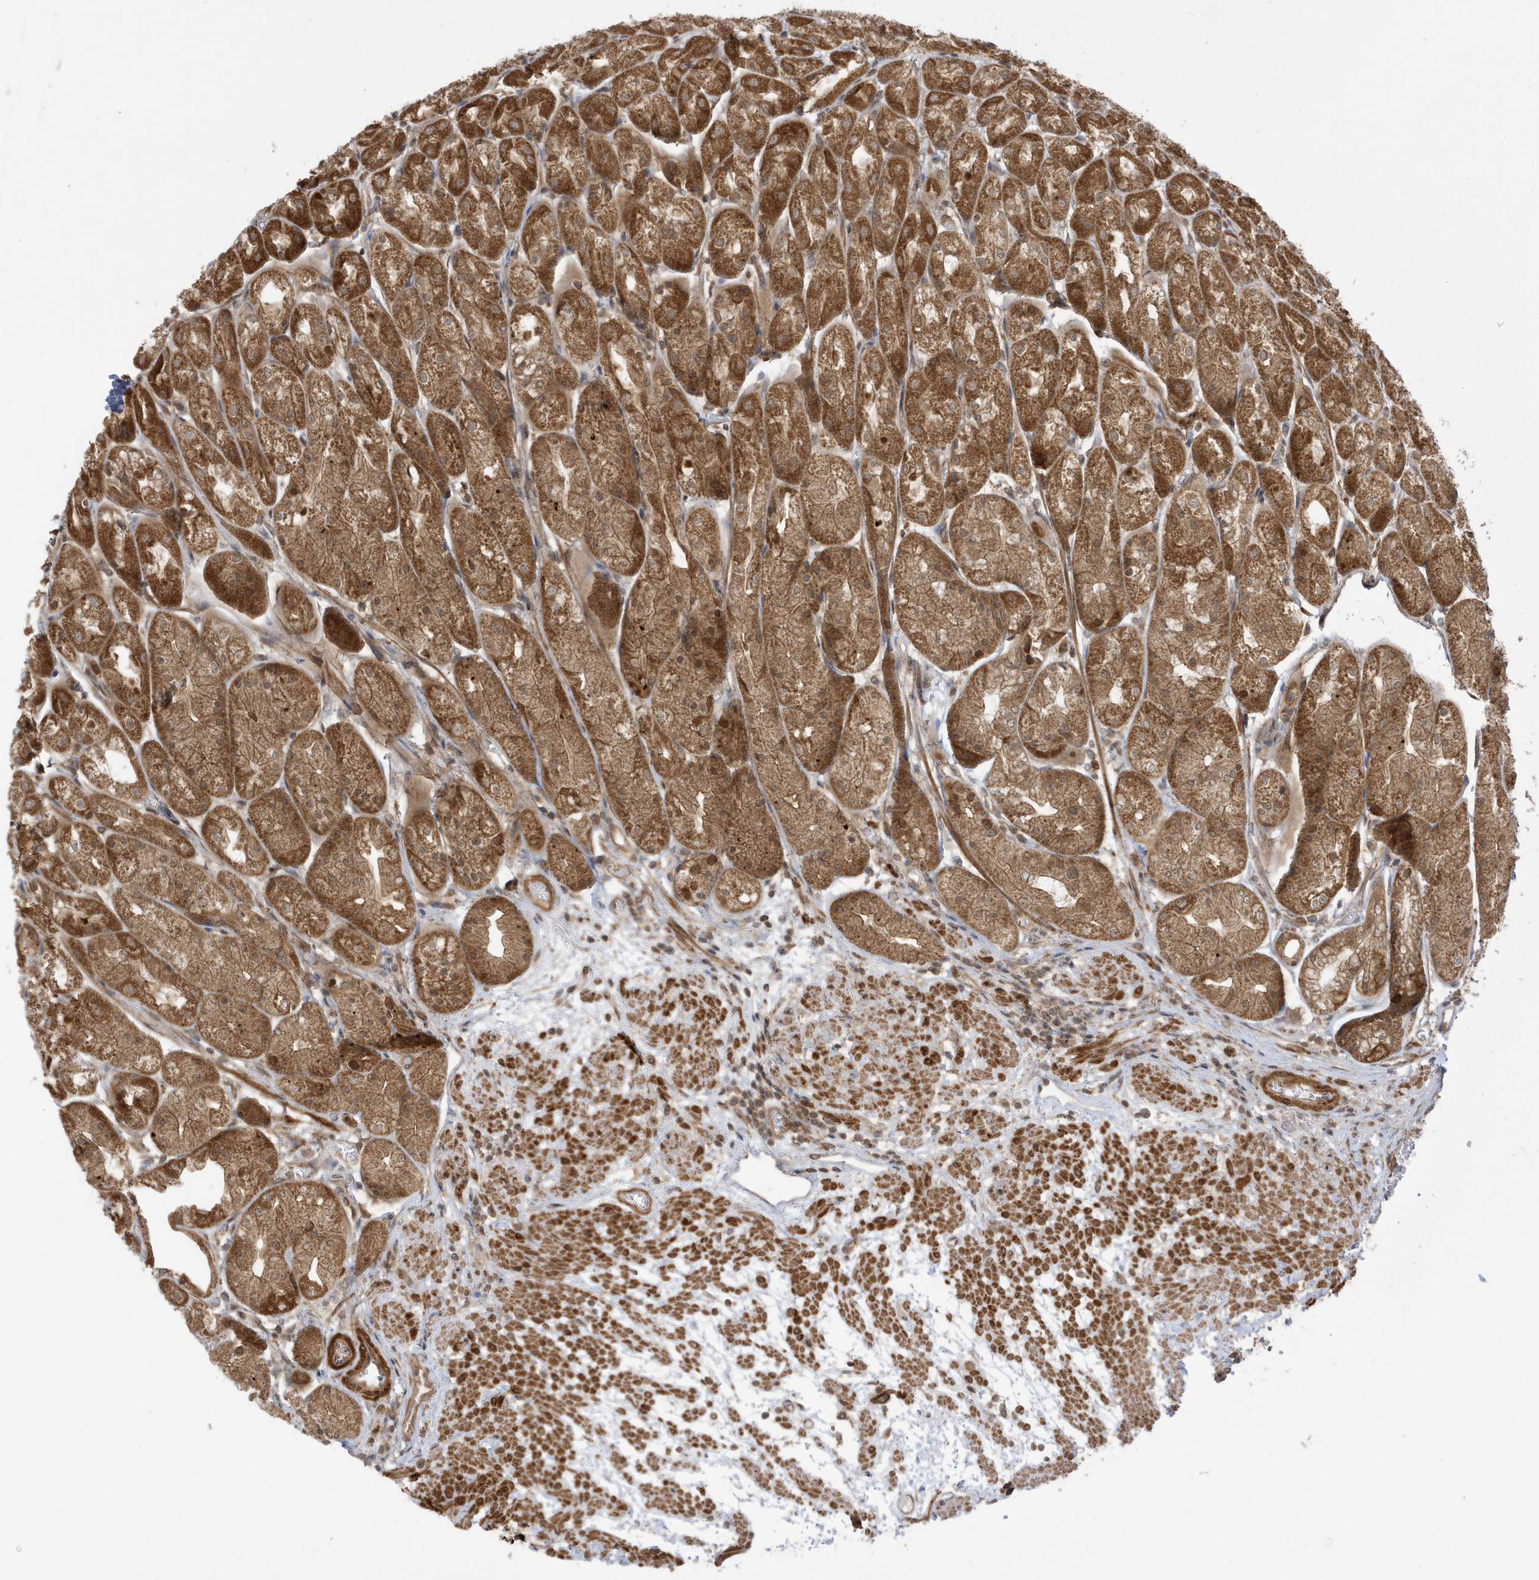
{"staining": {"intensity": "strong", "quantity": ">75%", "location": "cytoplasmic/membranous"}, "tissue": "stomach", "cell_type": "Glandular cells", "image_type": "normal", "snomed": [{"axis": "morphology", "description": "Normal tissue, NOS"}, {"axis": "topography", "description": "Stomach, upper"}], "caption": "Immunohistochemical staining of normal human stomach exhibits high levels of strong cytoplasmic/membranous expression in approximately >75% of glandular cells.", "gene": "DHX36", "patient": {"sex": "male", "age": 72}}